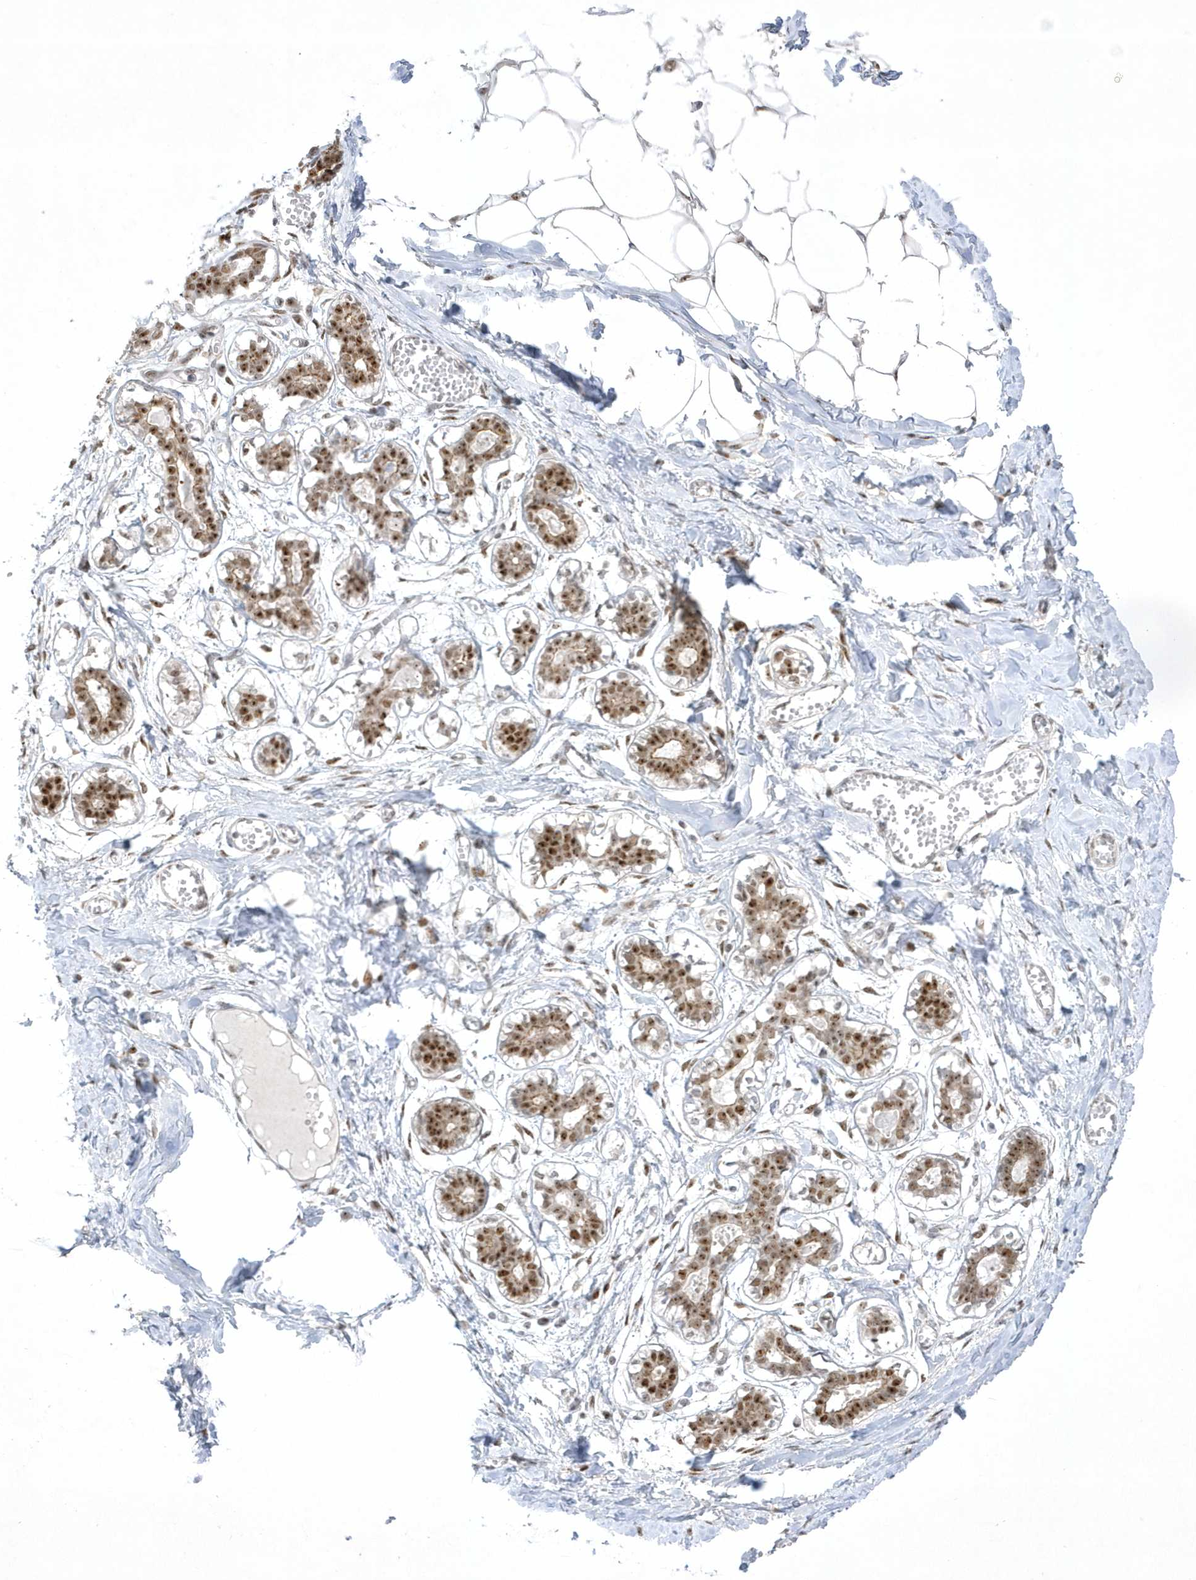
{"staining": {"intensity": "moderate", "quantity": ">75%", "location": "nuclear"}, "tissue": "breast", "cell_type": "Adipocytes", "image_type": "normal", "snomed": [{"axis": "morphology", "description": "Normal tissue, NOS"}, {"axis": "topography", "description": "Breast"}], "caption": "Immunohistochemical staining of normal breast demonstrates moderate nuclear protein staining in about >75% of adipocytes.", "gene": "NPM3", "patient": {"sex": "female", "age": 27}}